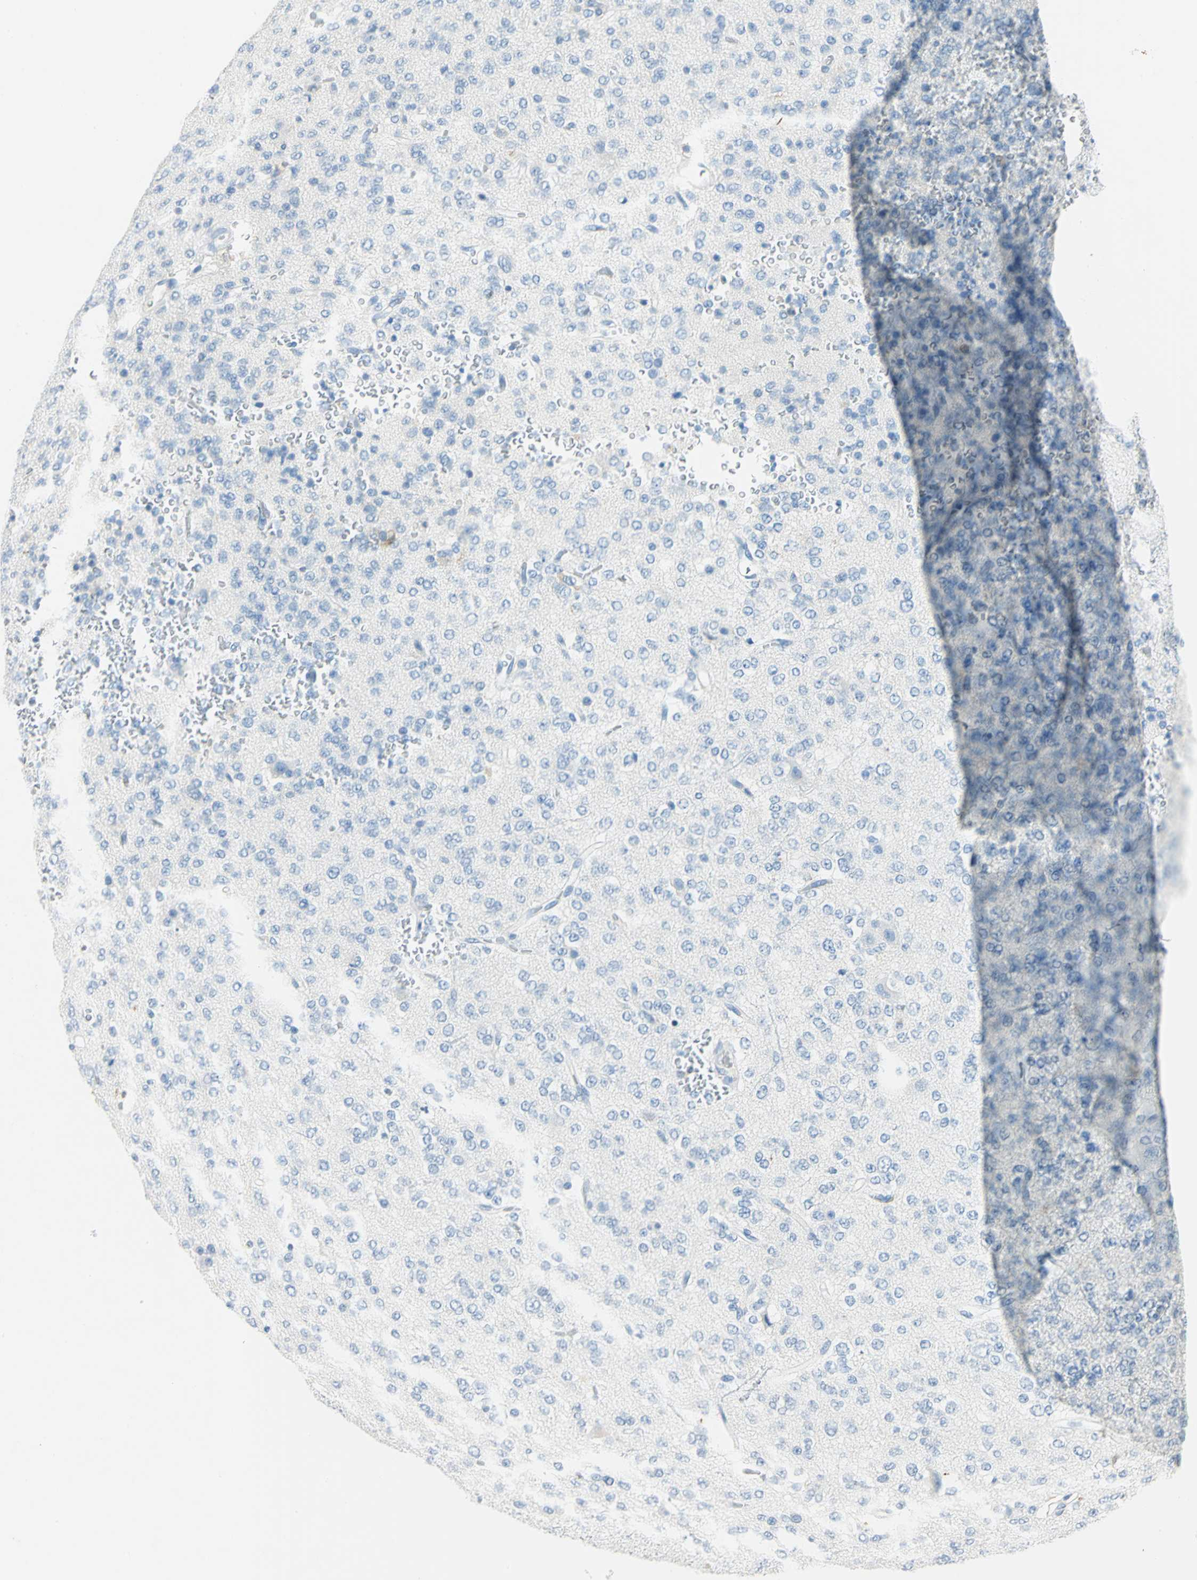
{"staining": {"intensity": "negative", "quantity": "none", "location": "none"}, "tissue": "glioma", "cell_type": "Tumor cells", "image_type": "cancer", "snomed": [{"axis": "morphology", "description": "Glioma, malignant, Low grade"}, {"axis": "topography", "description": "Brain"}], "caption": "A histopathology image of human malignant low-grade glioma is negative for staining in tumor cells.", "gene": "ANXA4", "patient": {"sex": "male", "age": 38}}